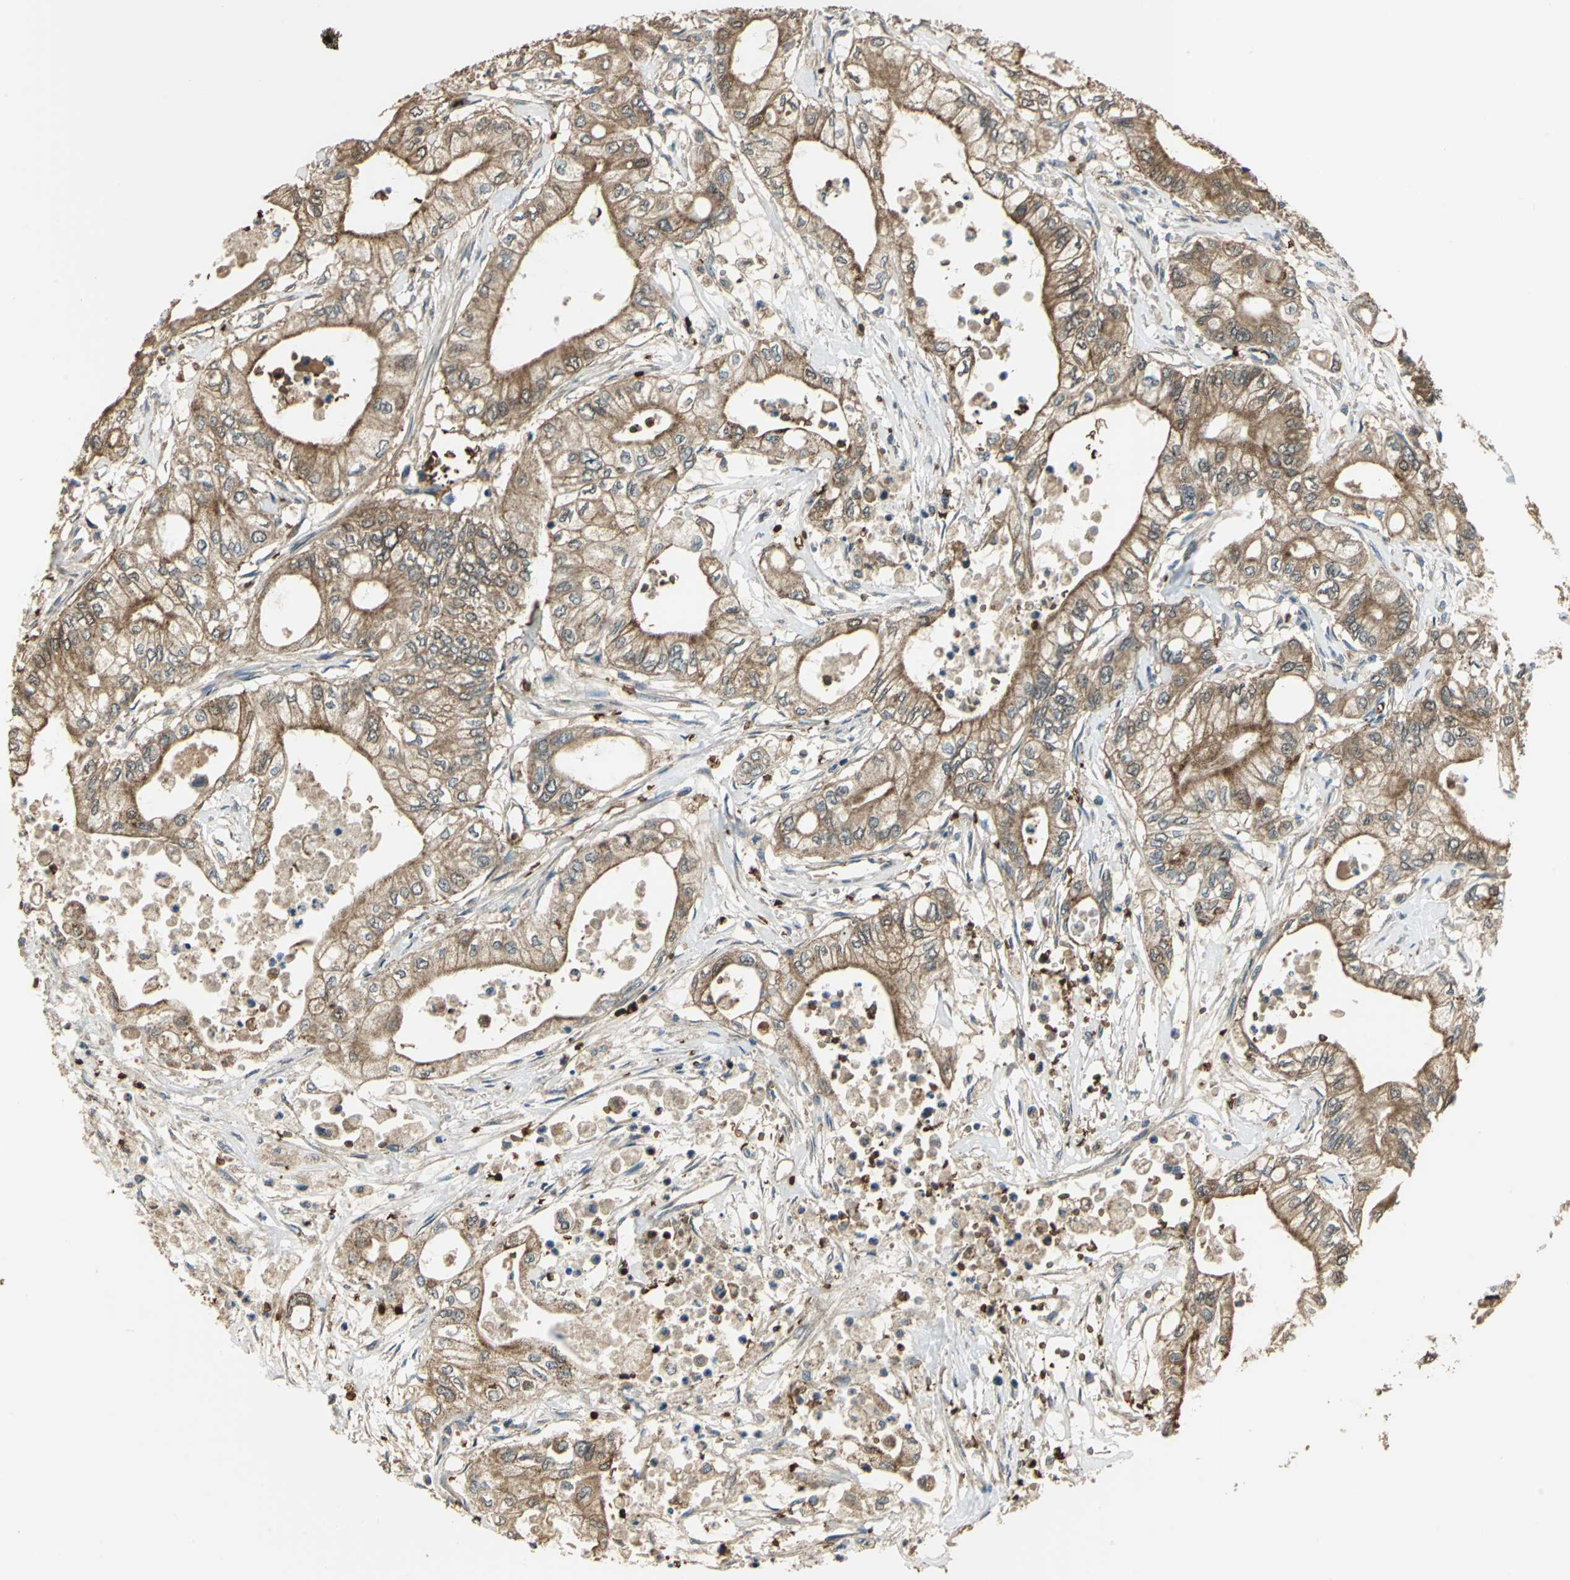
{"staining": {"intensity": "moderate", "quantity": ">75%", "location": "cytoplasmic/membranous"}, "tissue": "pancreatic cancer", "cell_type": "Tumor cells", "image_type": "cancer", "snomed": [{"axis": "morphology", "description": "Adenocarcinoma, NOS"}, {"axis": "topography", "description": "Pancreas"}], "caption": "Immunohistochemical staining of pancreatic adenocarcinoma shows moderate cytoplasmic/membranous protein staining in about >75% of tumor cells. Using DAB (3,3'-diaminobenzidine) (brown) and hematoxylin (blue) stains, captured at high magnification using brightfield microscopy.", "gene": "DDAH1", "patient": {"sex": "male", "age": 79}}